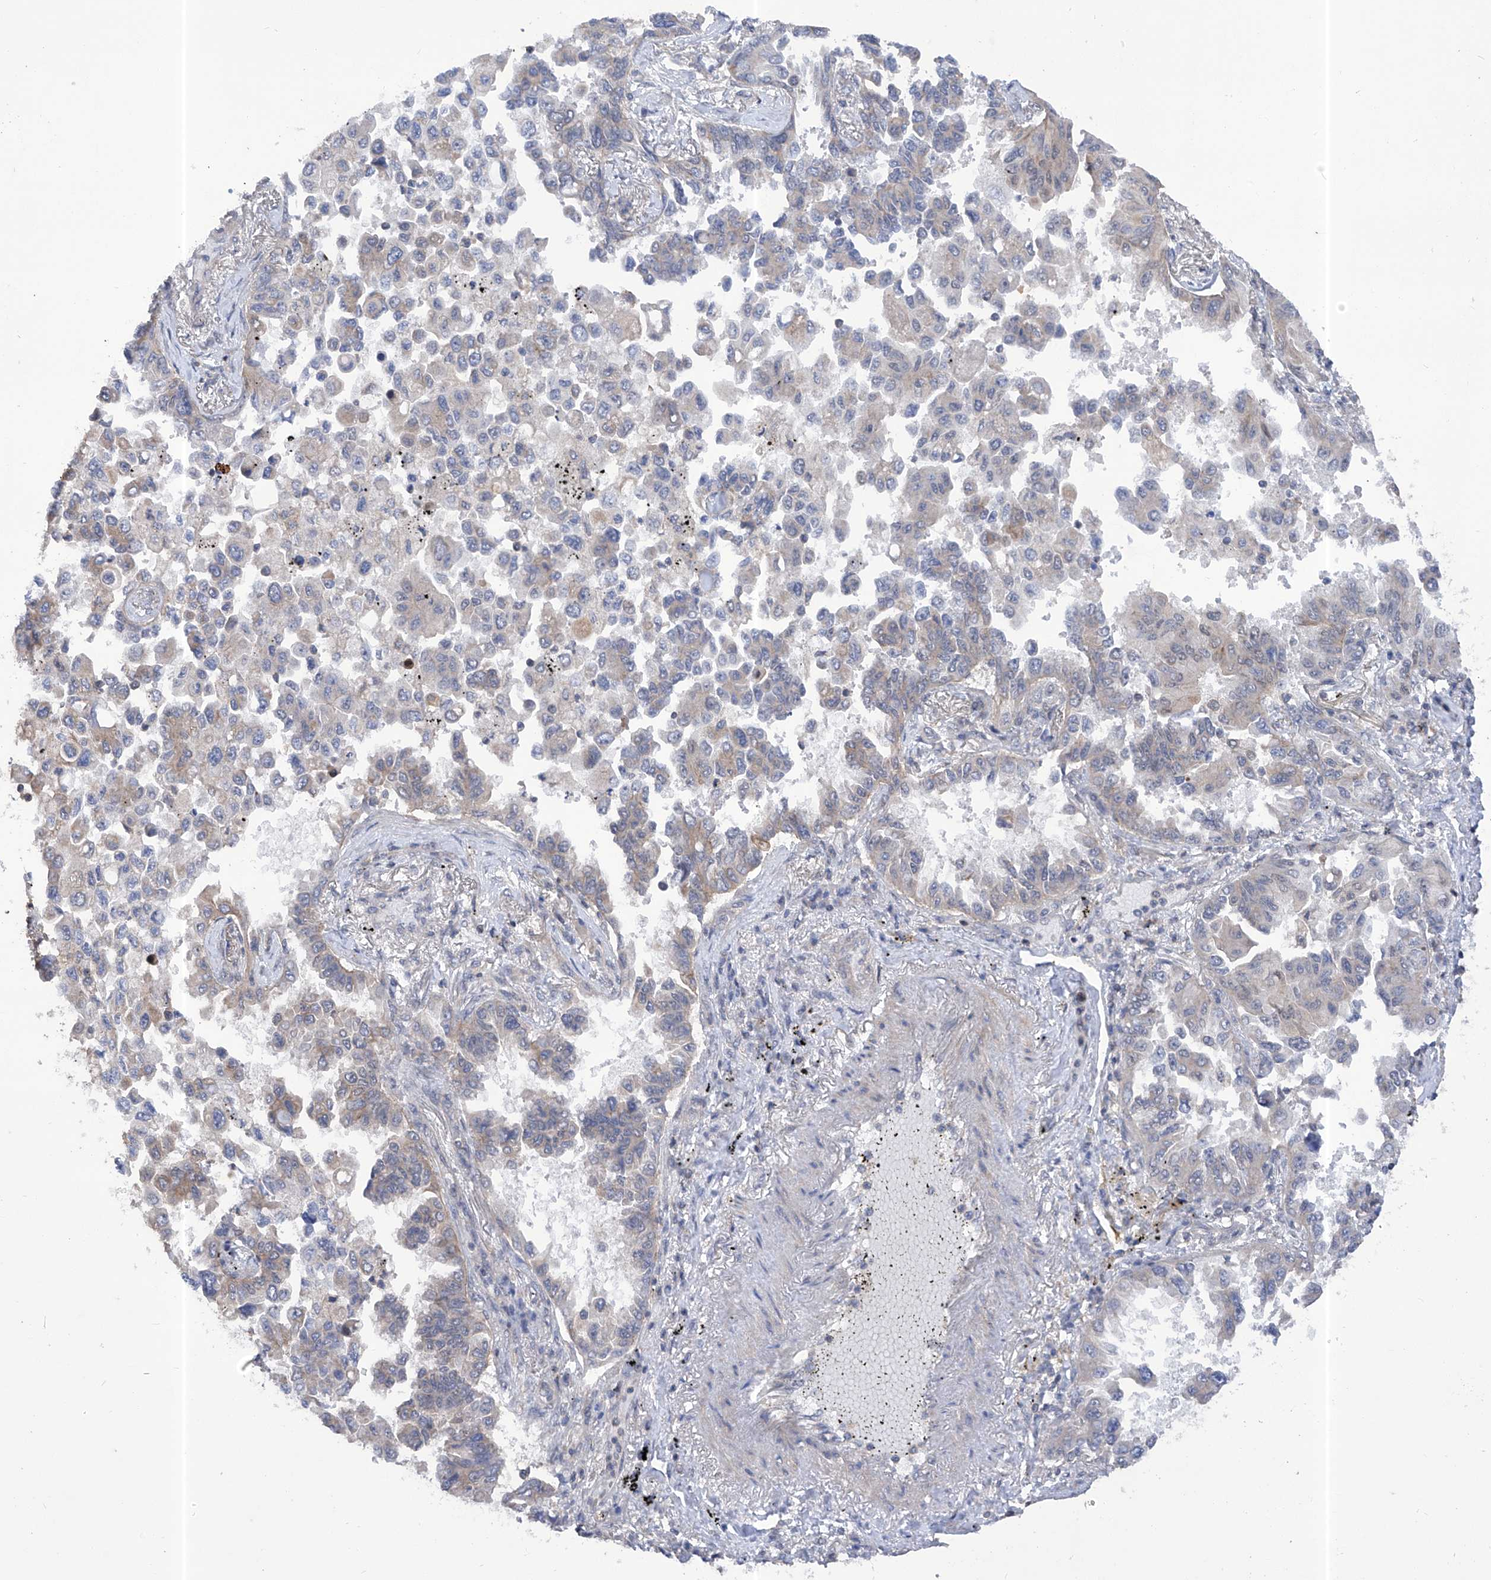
{"staining": {"intensity": "weak", "quantity": "25%-75%", "location": "cytoplasmic/membranous"}, "tissue": "lung cancer", "cell_type": "Tumor cells", "image_type": "cancer", "snomed": [{"axis": "morphology", "description": "Adenocarcinoma, NOS"}, {"axis": "topography", "description": "Lung"}], "caption": "Immunohistochemical staining of lung cancer (adenocarcinoma) reveals weak cytoplasmic/membranous protein staining in approximately 25%-75% of tumor cells.", "gene": "KIFC2", "patient": {"sex": "female", "age": 67}}